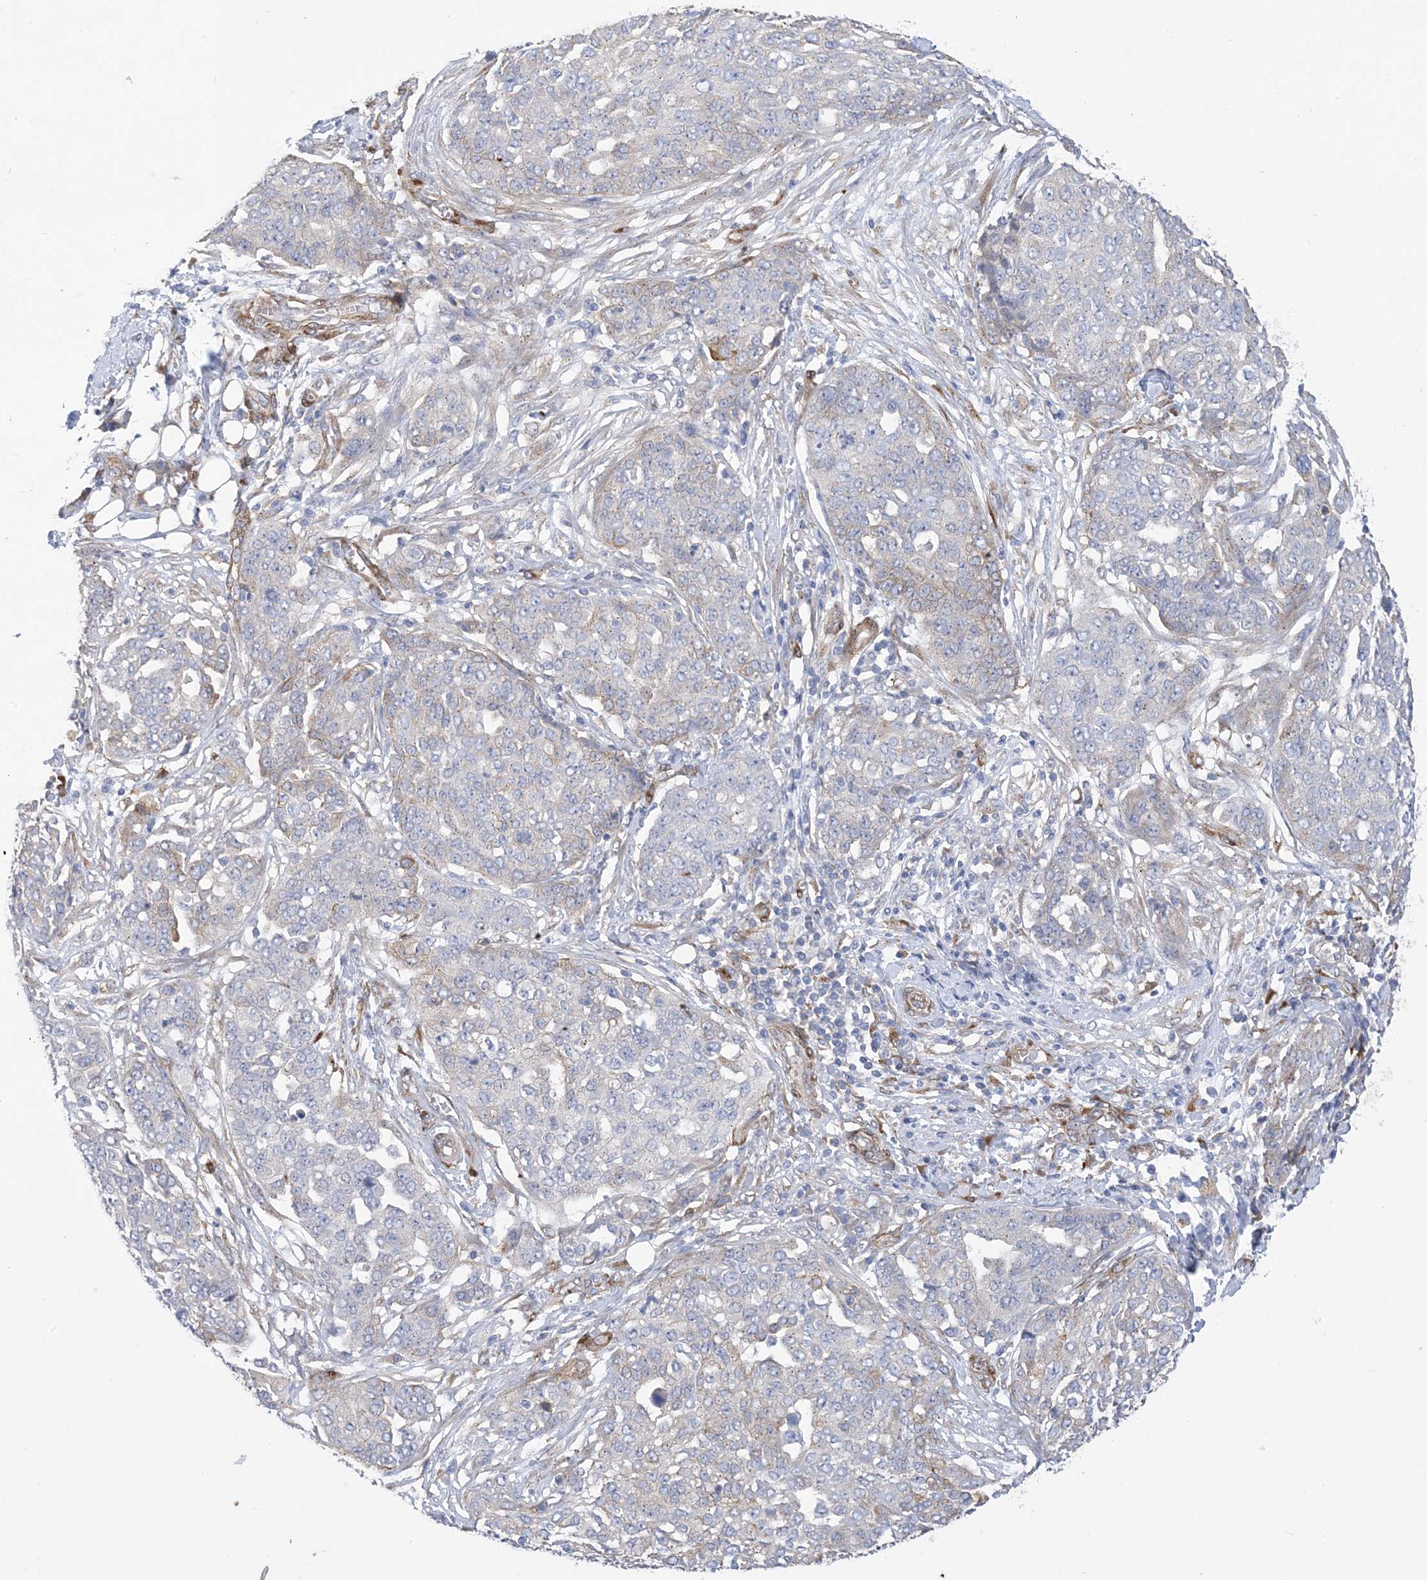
{"staining": {"intensity": "negative", "quantity": "none", "location": "none"}, "tissue": "ovarian cancer", "cell_type": "Tumor cells", "image_type": "cancer", "snomed": [{"axis": "morphology", "description": "Cystadenocarcinoma, serous, NOS"}, {"axis": "topography", "description": "Soft tissue"}, {"axis": "topography", "description": "Ovary"}], "caption": "A photomicrograph of serous cystadenocarcinoma (ovarian) stained for a protein reveals no brown staining in tumor cells.", "gene": "RBMS3", "patient": {"sex": "female", "age": 57}}